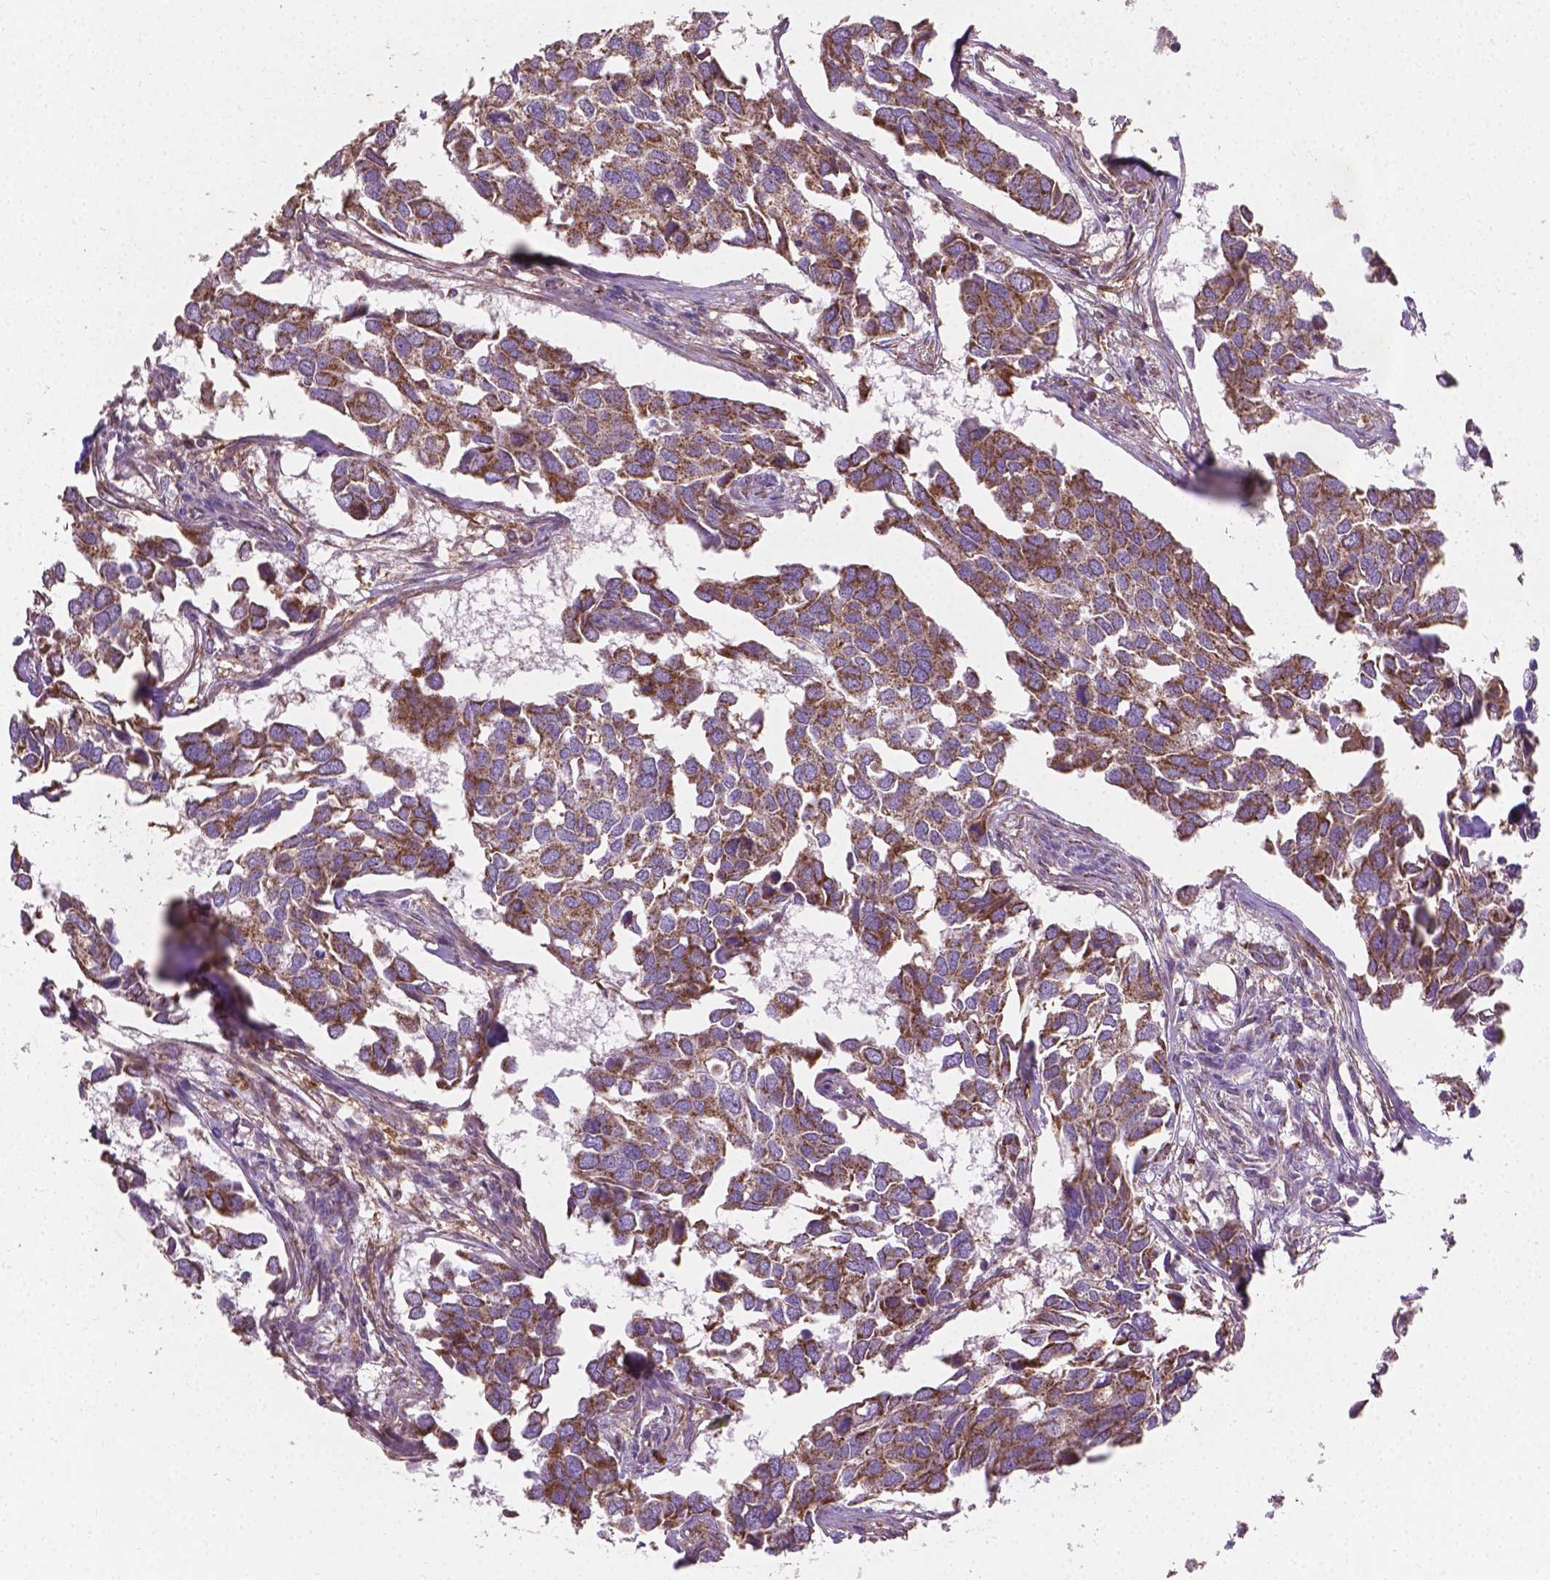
{"staining": {"intensity": "moderate", "quantity": ">75%", "location": "cytoplasmic/membranous"}, "tissue": "breast cancer", "cell_type": "Tumor cells", "image_type": "cancer", "snomed": [{"axis": "morphology", "description": "Duct carcinoma"}, {"axis": "topography", "description": "Breast"}], "caption": "This histopathology image shows IHC staining of breast cancer (invasive ductal carcinoma), with medium moderate cytoplasmic/membranous expression in about >75% of tumor cells.", "gene": "TCAF1", "patient": {"sex": "female", "age": 83}}